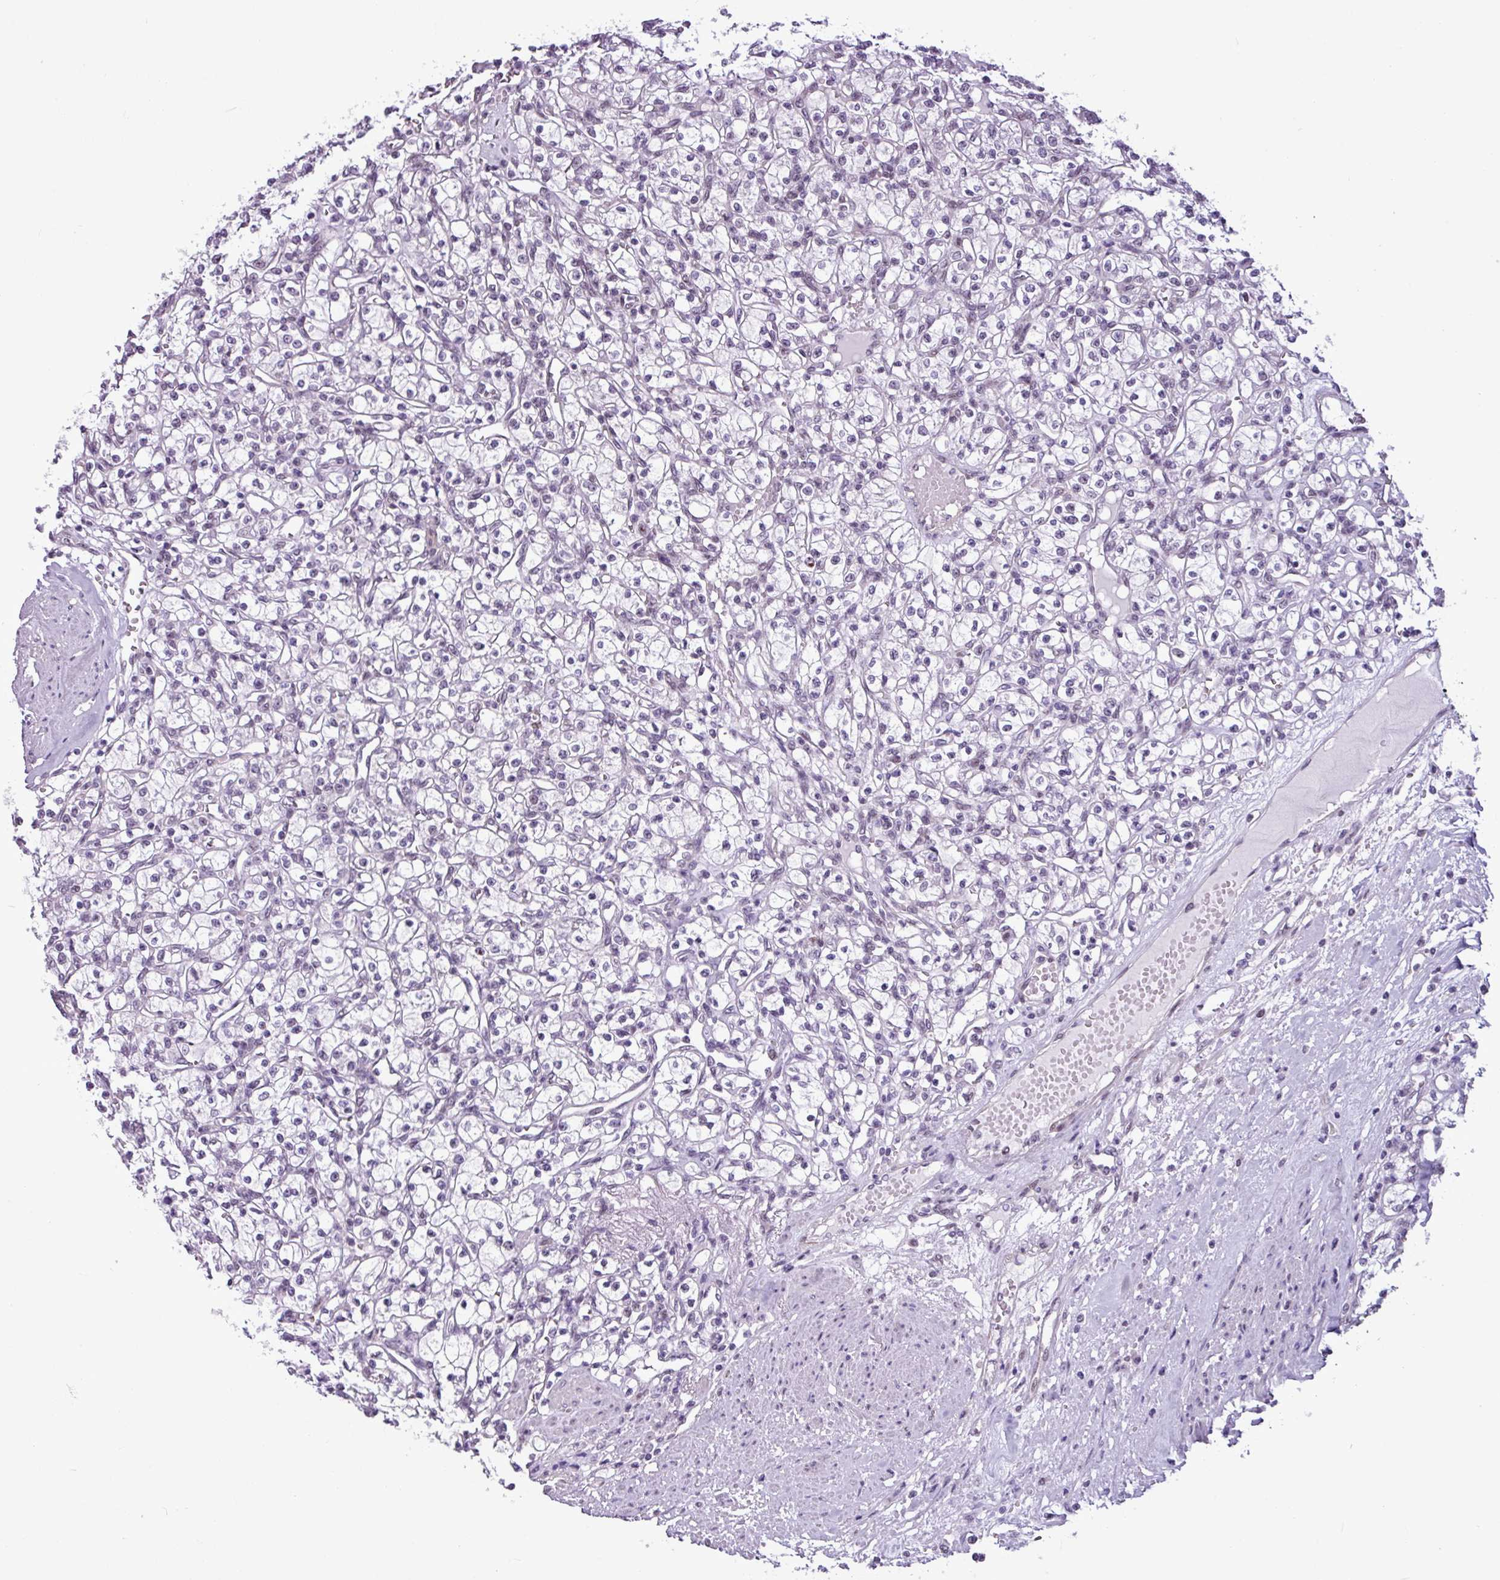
{"staining": {"intensity": "negative", "quantity": "none", "location": "none"}, "tissue": "renal cancer", "cell_type": "Tumor cells", "image_type": "cancer", "snomed": [{"axis": "morphology", "description": "Adenocarcinoma, NOS"}, {"axis": "topography", "description": "Kidney"}], "caption": "High magnification brightfield microscopy of renal cancer stained with DAB (3,3'-diaminobenzidine) (brown) and counterstained with hematoxylin (blue): tumor cells show no significant staining. (DAB immunohistochemistry (IHC) visualized using brightfield microscopy, high magnification).", "gene": "UTP18", "patient": {"sex": "female", "age": 59}}